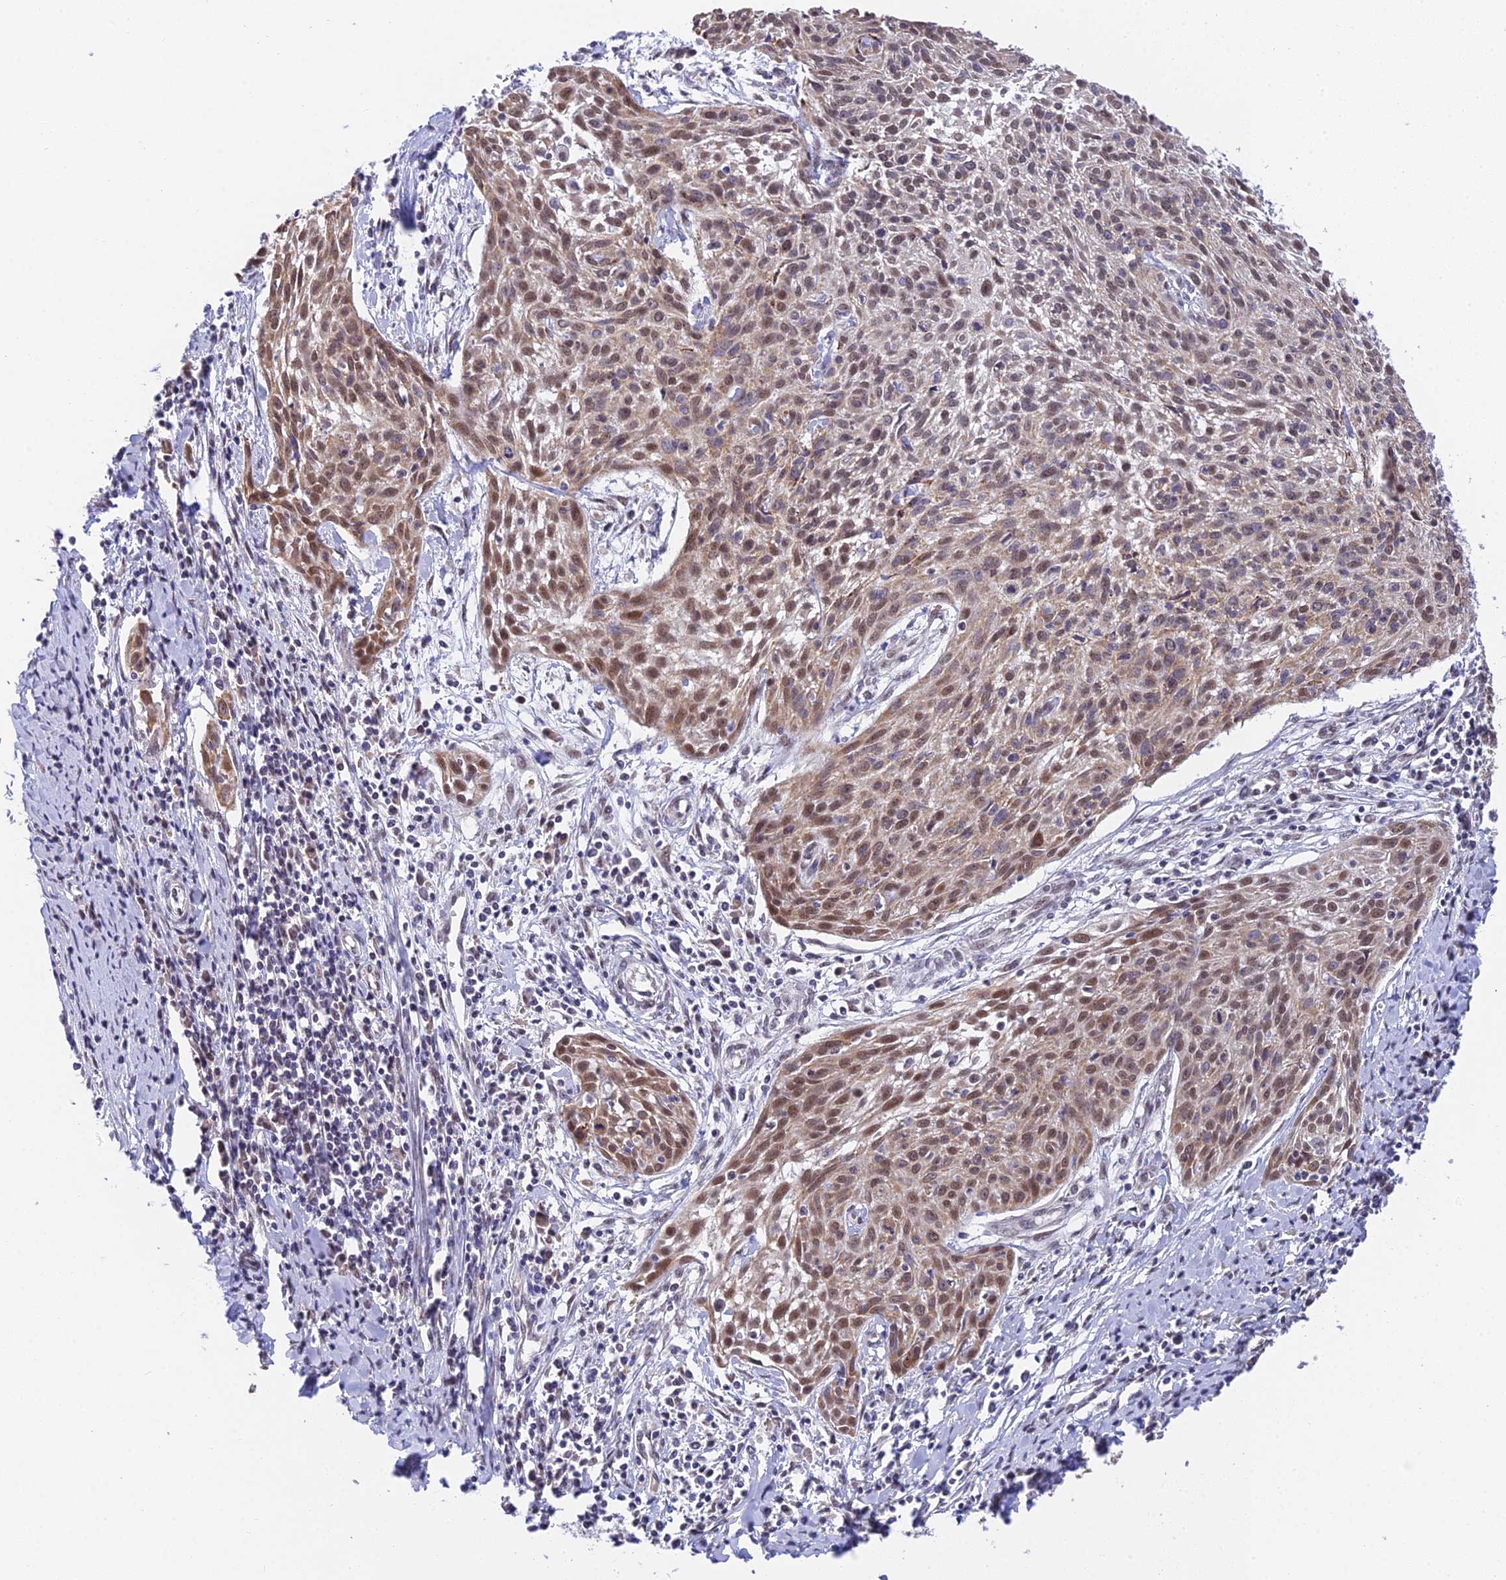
{"staining": {"intensity": "moderate", "quantity": "25%-75%", "location": "nuclear"}, "tissue": "cervical cancer", "cell_type": "Tumor cells", "image_type": "cancer", "snomed": [{"axis": "morphology", "description": "Squamous cell carcinoma, NOS"}, {"axis": "topography", "description": "Cervix"}], "caption": "Cervical cancer (squamous cell carcinoma) tissue reveals moderate nuclear positivity in about 25%-75% of tumor cells, visualized by immunohistochemistry. The protein is shown in brown color, while the nuclei are stained blue.", "gene": "C2orf49", "patient": {"sex": "female", "age": 51}}